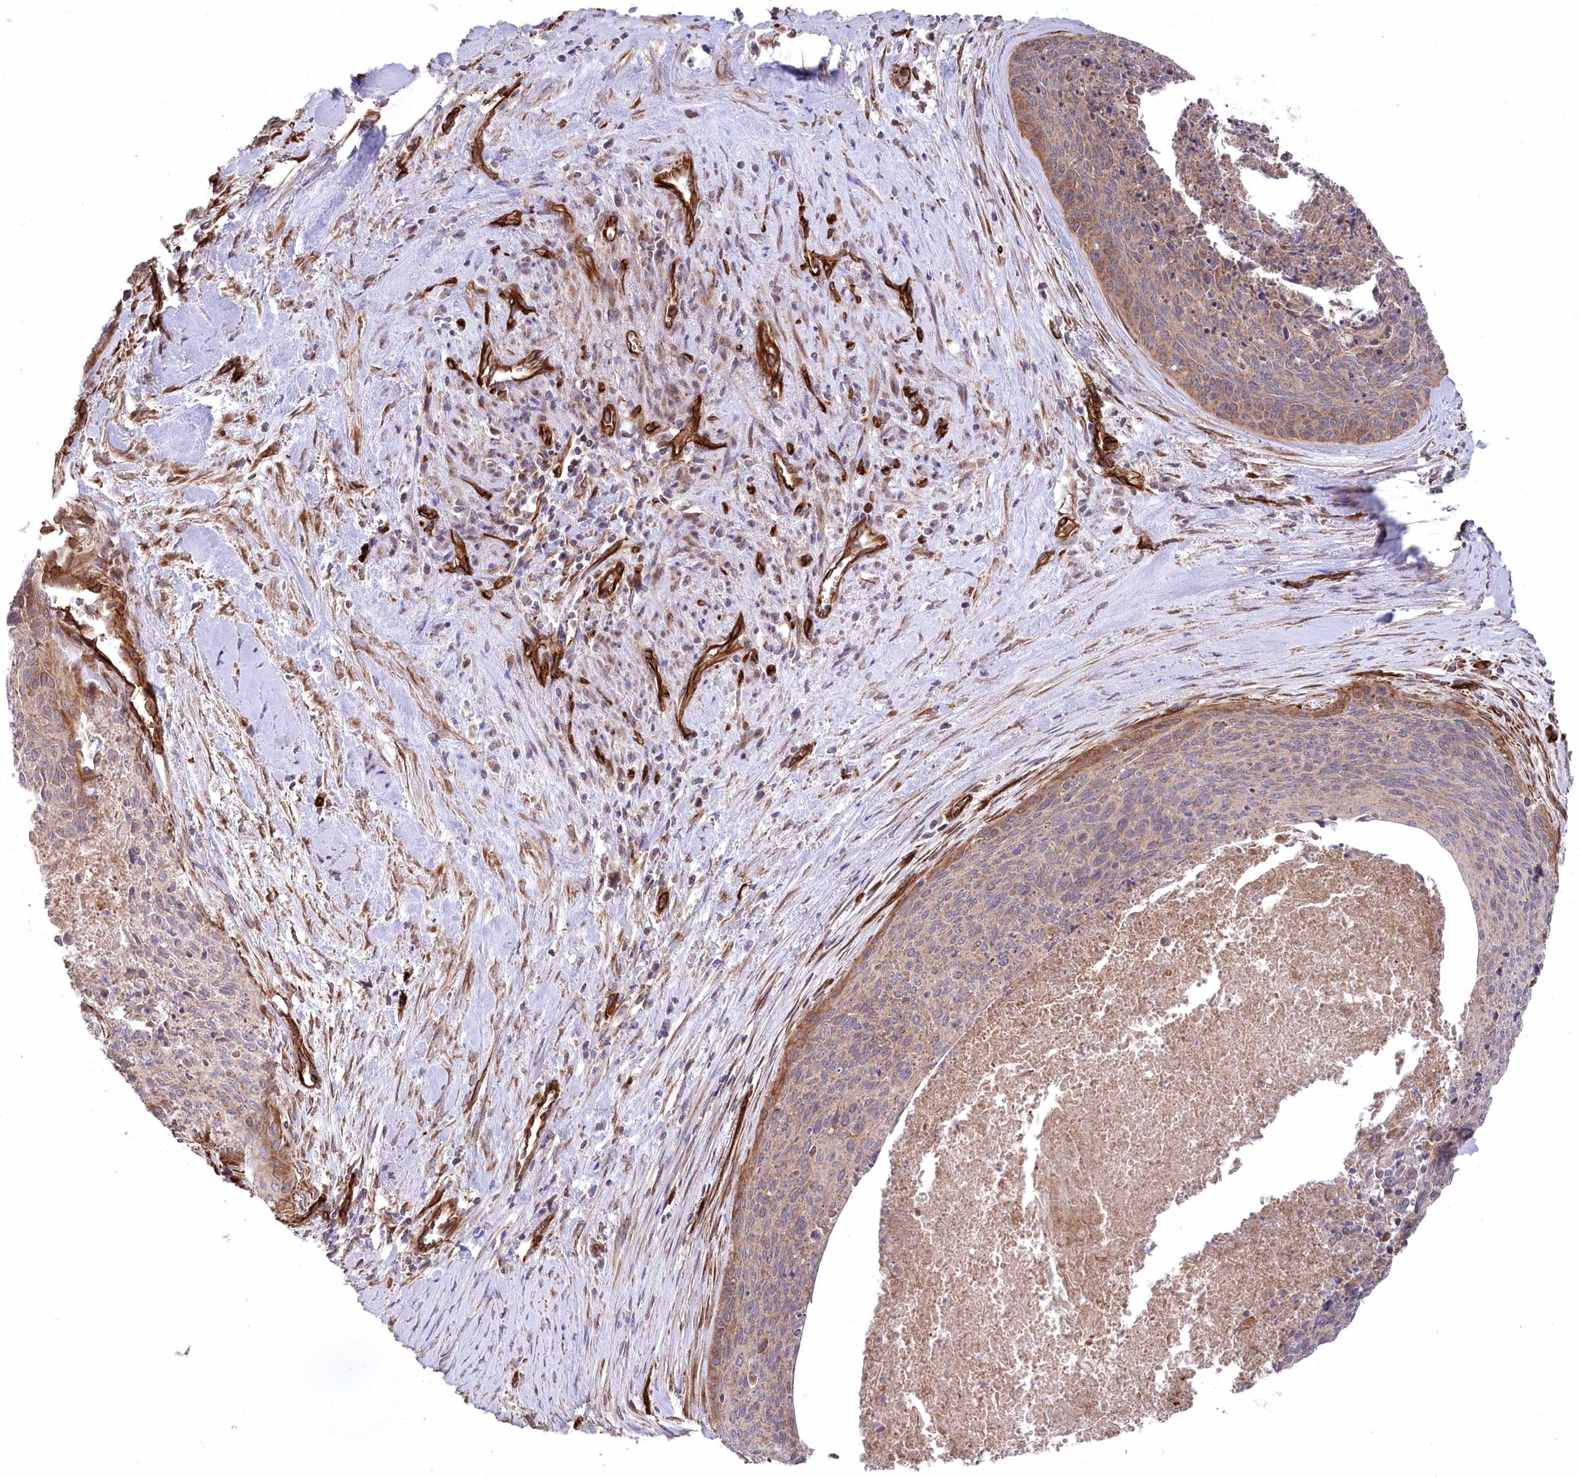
{"staining": {"intensity": "moderate", "quantity": ">75%", "location": "cytoplasmic/membranous"}, "tissue": "cervical cancer", "cell_type": "Tumor cells", "image_type": "cancer", "snomed": [{"axis": "morphology", "description": "Squamous cell carcinoma, NOS"}, {"axis": "topography", "description": "Cervix"}], "caption": "The immunohistochemical stain highlights moderate cytoplasmic/membranous positivity in tumor cells of squamous cell carcinoma (cervical) tissue.", "gene": "MTPAP", "patient": {"sex": "female", "age": 55}}